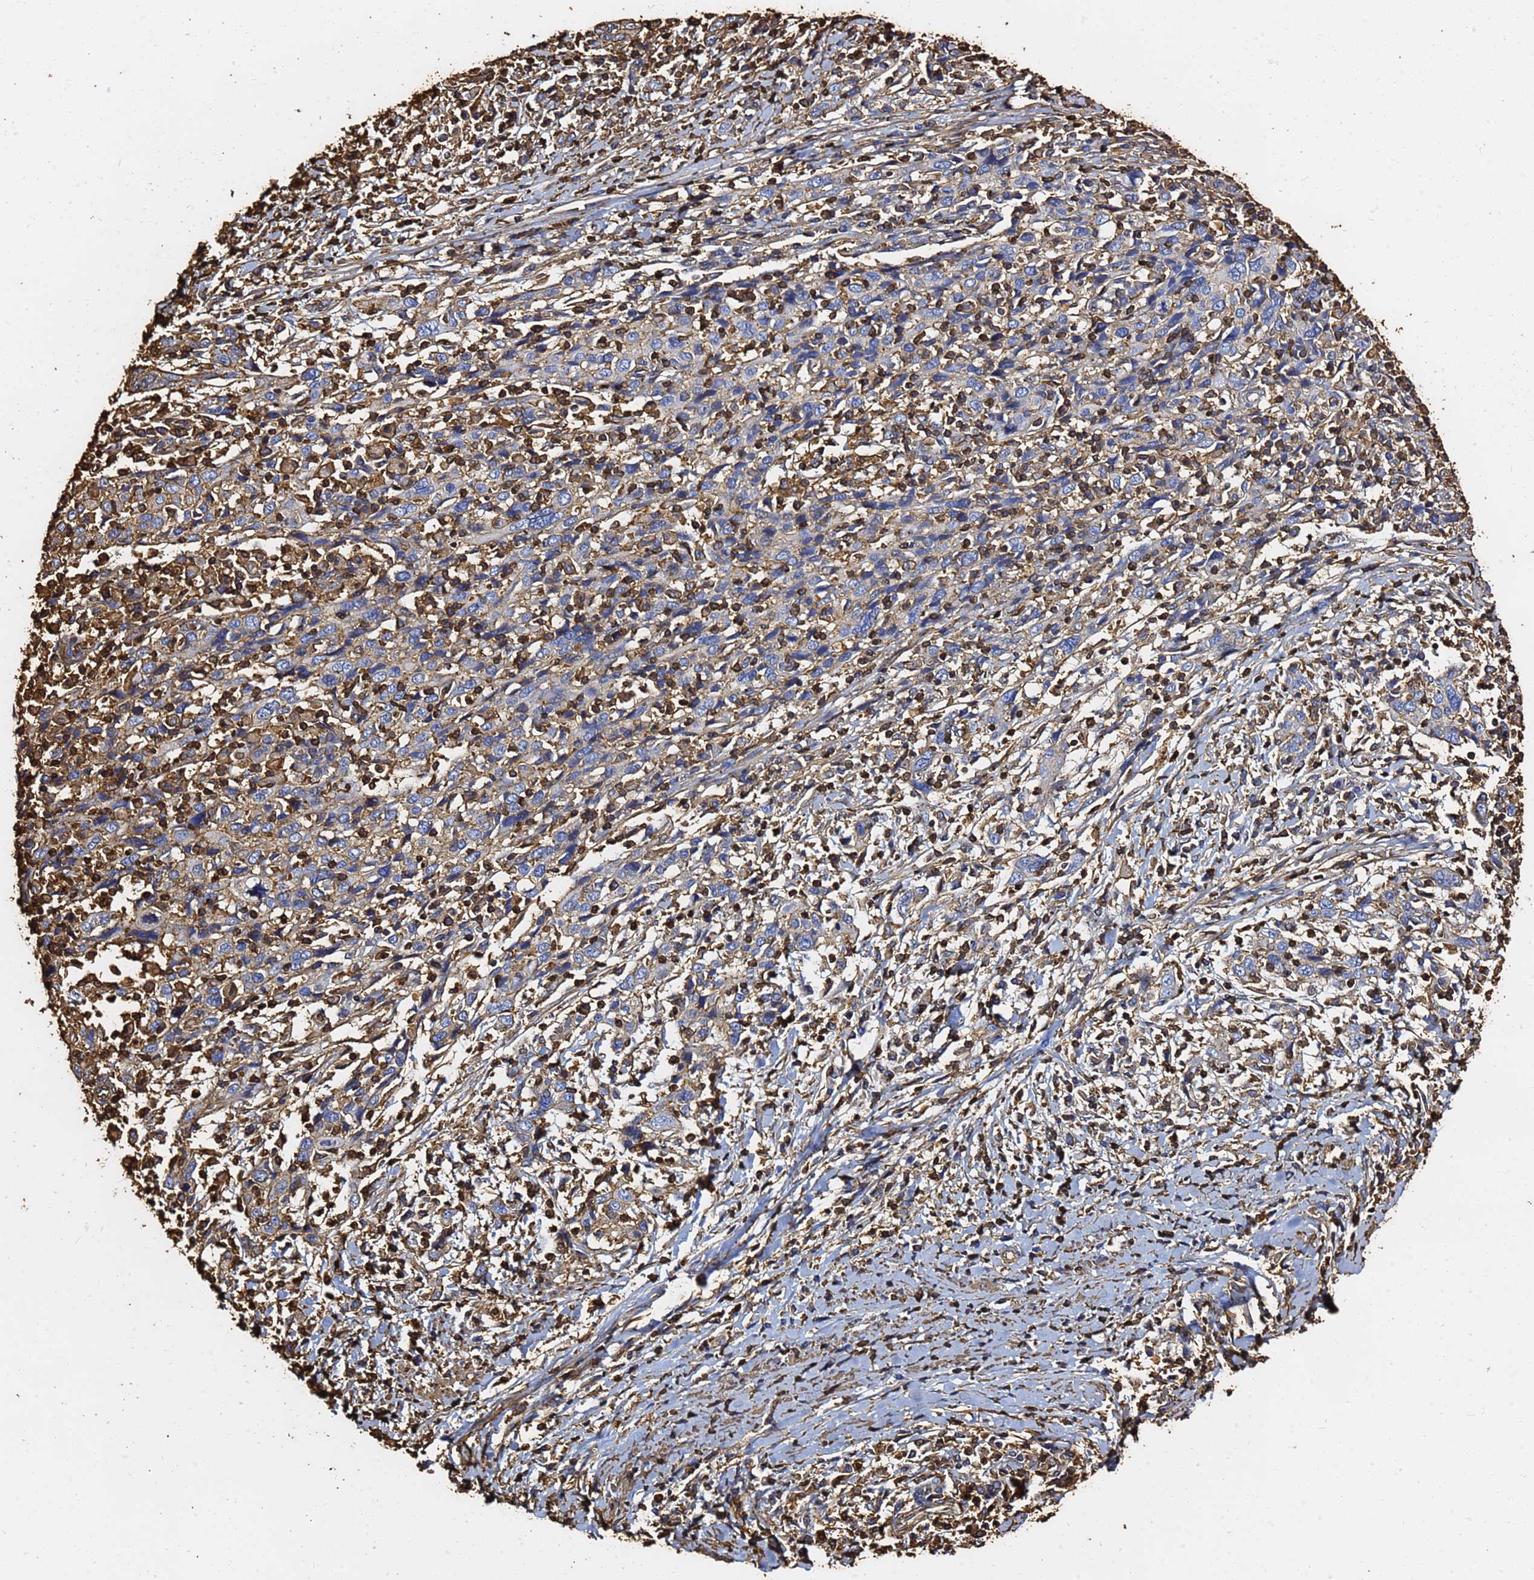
{"staining": {"intensity": "negative", "quantity": "none", "location": "none"}, "tissue": "cervical cancer", "cell_type": "Tumor cells", "image_type": "cancer", "snomed": [{"axis": "morphology", "description": "Squamous cell carcinoma, NOS"}, {"axis": "topography", "description": "Cervix"}], "caption": "Immunohistochemistry of cervical cancer (squamous cell carcinoma) reveals no positivity in tumor cells.", "gene": "ACTB", "patient": {"sex": "female", "age": 46}}